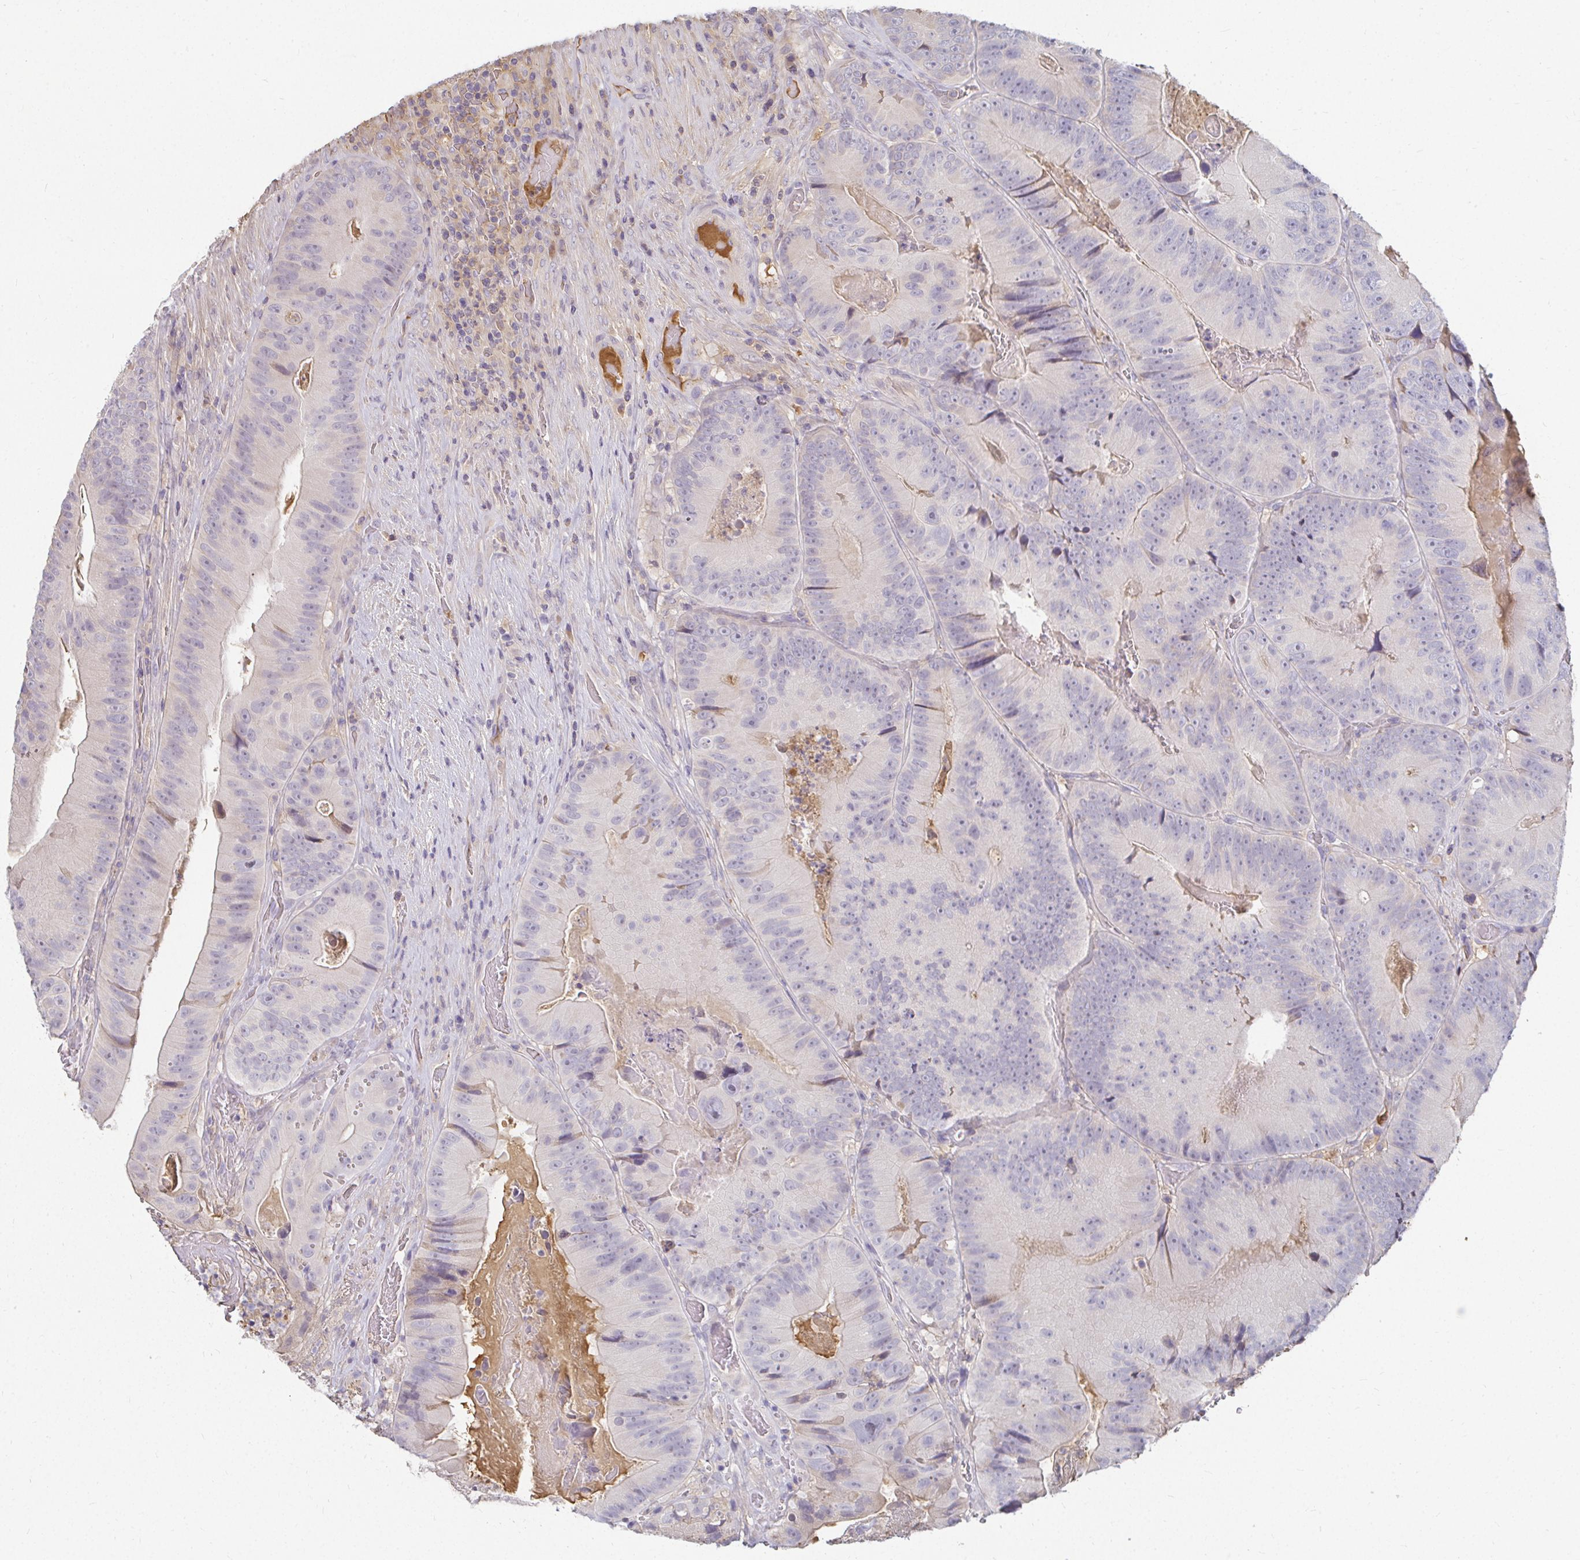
{"staining": {"intensity": "negative", "quantity": "none", "location": "none"}, "tissue": "colorectal cancer", "cell_type": "Tumor cells", "image_type": "cancer", "snomed": [{"axis": "morphology", "description": "Adenocarcinoma, NOS"}, {"axis": "topography", "description": "Colon"}], "caption": "Tumor cells are negative for protein expression in human adenocarcinoma (colorectal).", "gene": "LOXL4", "patient": {"sex": "female", "age": 86}}